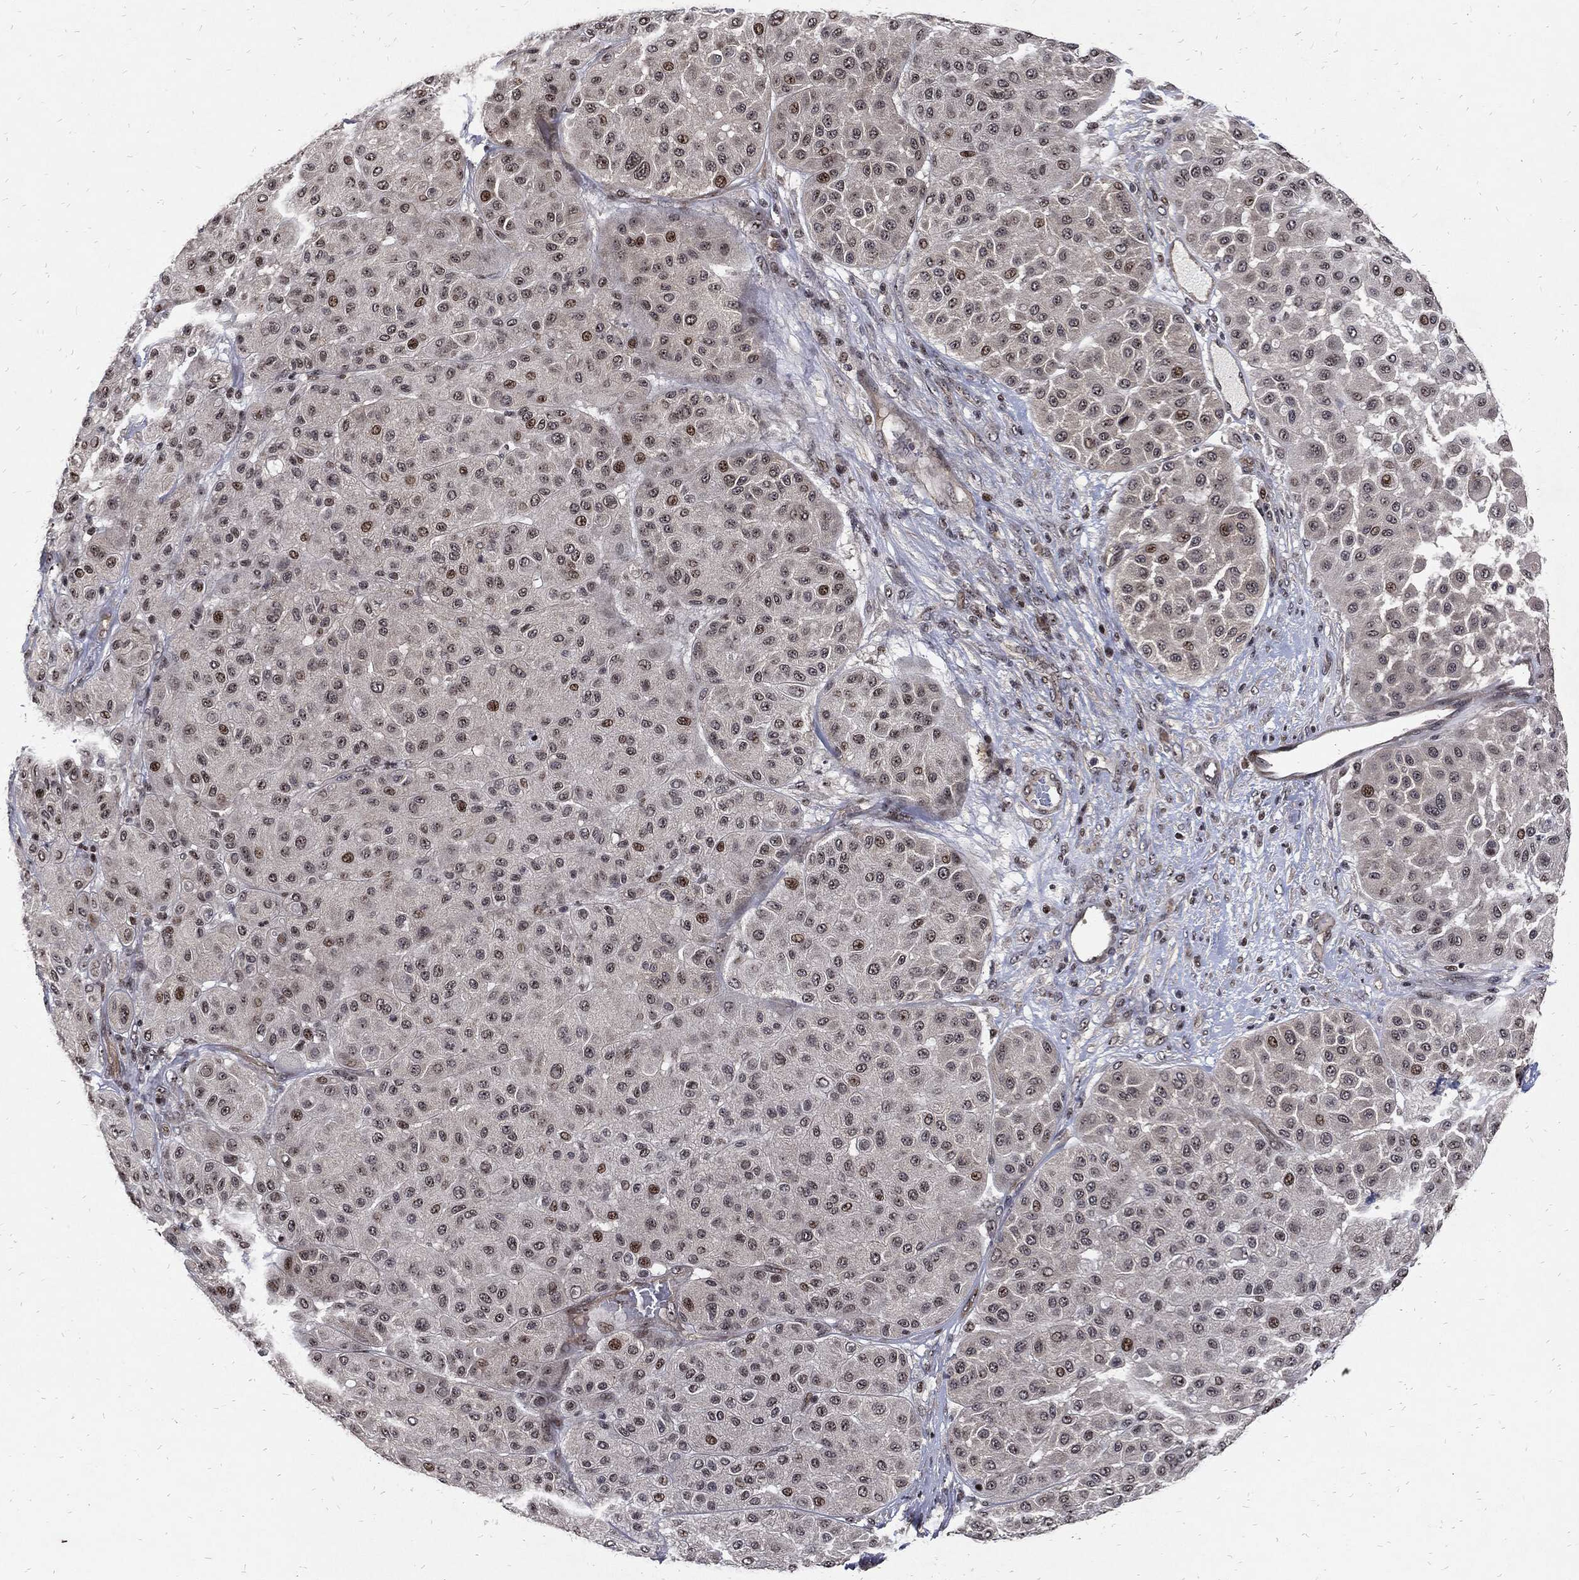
{"staining": {"intensity": "strong", "quantity": "<25%", "location": "nuclear"}, "tissue": "melanoma", "cell_type": "Tumor cells", "image_type": "cancer", "snomed": [{"axis": "morphology", "description": "Malignant melanoma, Metastatic site"}, {"axis": "topography", "description": "Smooth muscle"}], "caption": "Brown immunohistochemical staining in human melanoma exhibits strong nuclear expression in approximately <25% of tumor cells. Nuclei are stained in blue.", "gene": "ZNF775", "patient": {"sex": "male", "age": 41}}